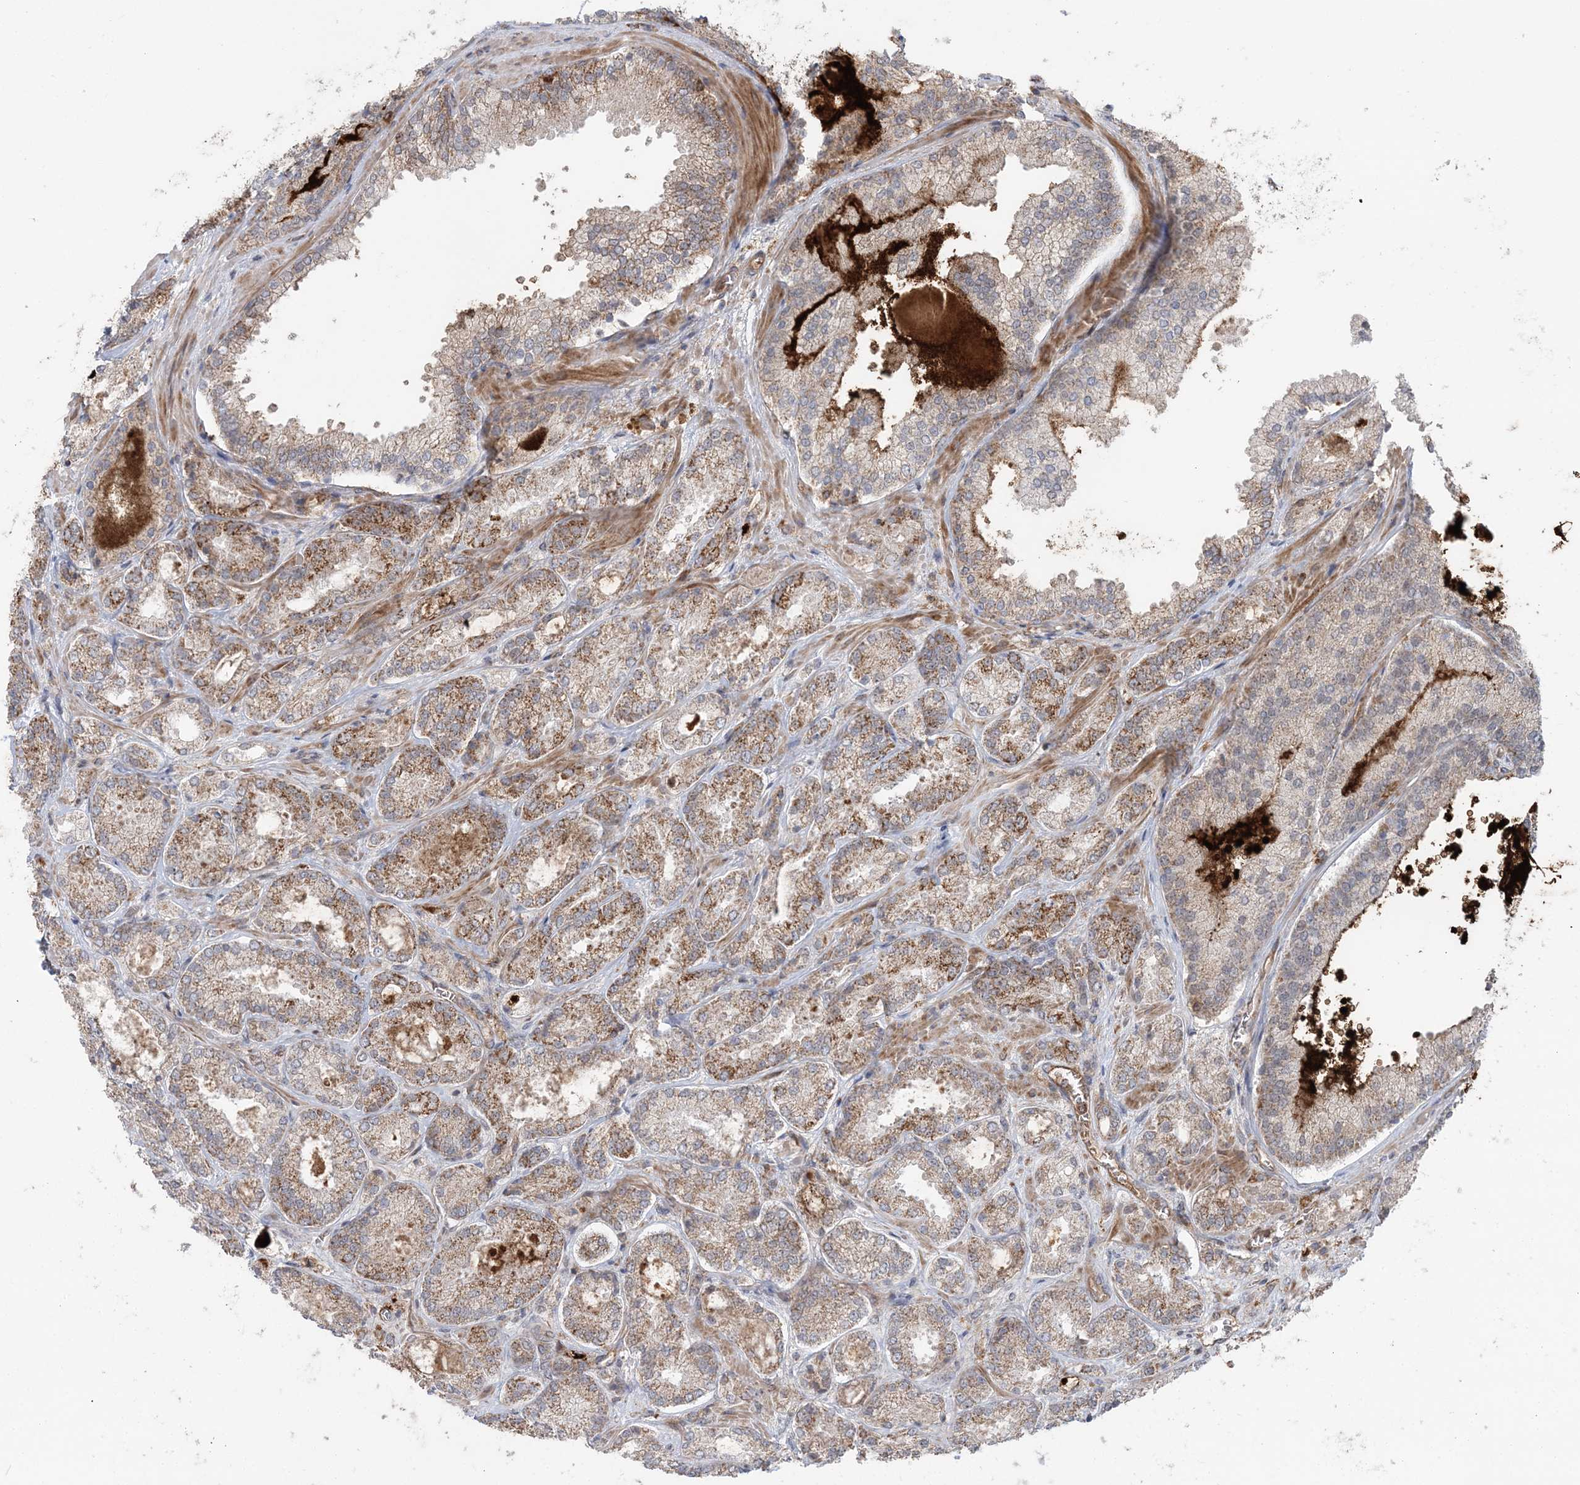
{"staining": {"intensity": "moderate", "quantity": ">75%", "location": "cytoplasmic/membranous"}, "tissue": "prostate cancer", "cell_type": "Tumor cells", "image_type": "cancer", "snomed": [{"axis": "morphology", "description": "Adenocarcinoma, Low grade"}, {"axis": "topography", "description": "Prostate"}], "caption": "A brown stain shows moderate cytoplasmic/membranous expression of a protein in human prostate cancer (low-grade adenocarcinoma) tumor cells. (DAB = brown stain, brightfield microscopy at high magnification).", "gene": "LRPPRC", "patient": {"sex": "male", "age": 74}}